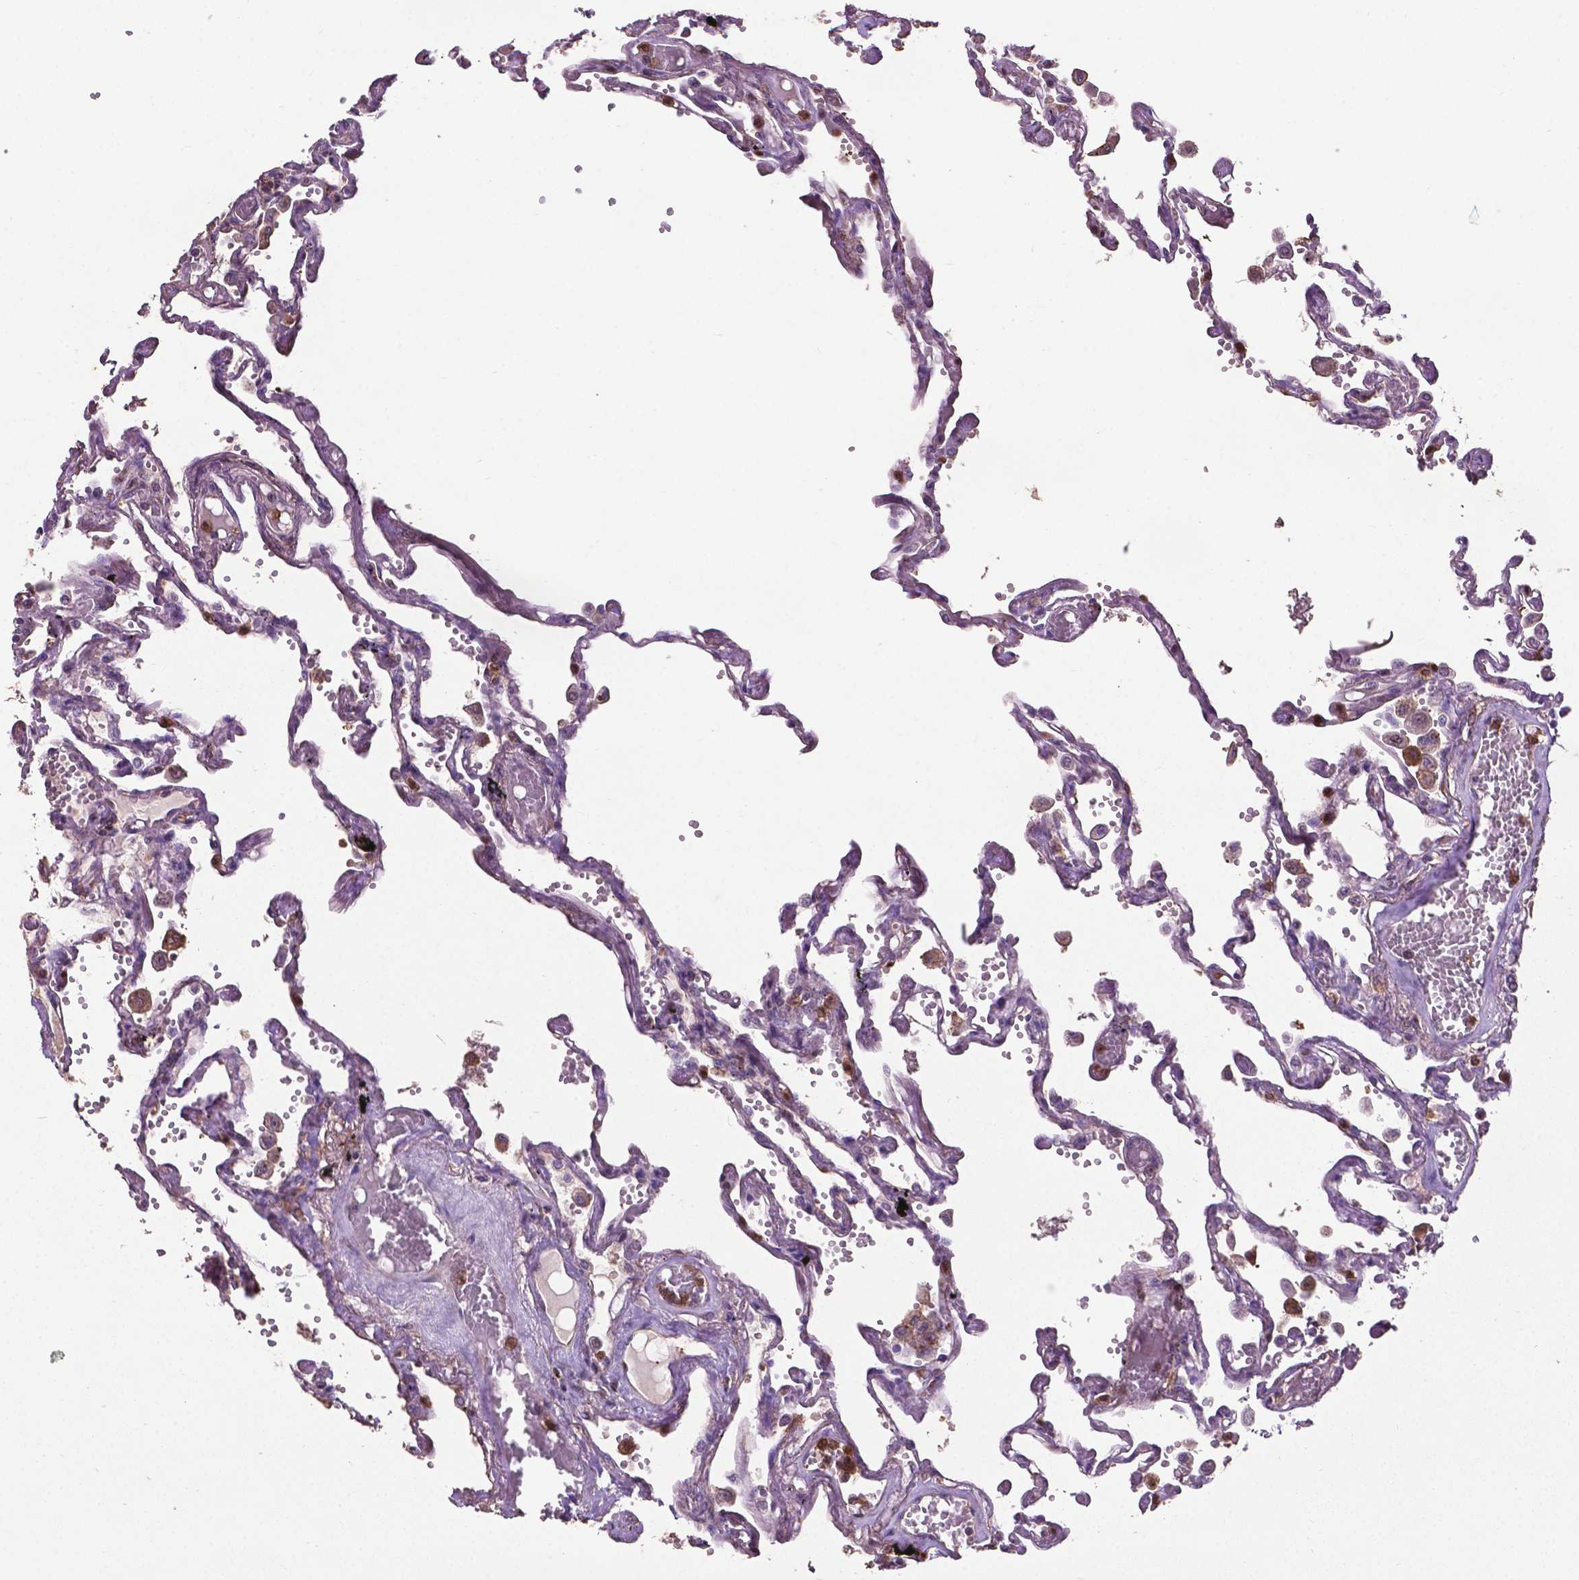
{"staining": {"intensity": "moderate", "quantity": "25%-75%", "location": "cytoplasmic/membranous"}, "tissue": "lung", "cell_type": "Alveolar cells", "image_type": "normal", "snomed": [{"axis": "morphology", "description": "Normal tissue, NOS"}, {"axis": "morphology", "description": "Adenocarcinoma, NOS"}, {"axis": "topography", "description": "Cartilage tissue"}, {"axis": "topography", "description": "Lung"}], "caption": "A histopathology image showing moderate cytoplasmic/membranous staining in approximately 25%-75% of alveolar cells in normal lung, as visualized by brown immunohistochemical staining.", "gene": "SMAD3", "patient": {"sex": "female", "age": 67}}